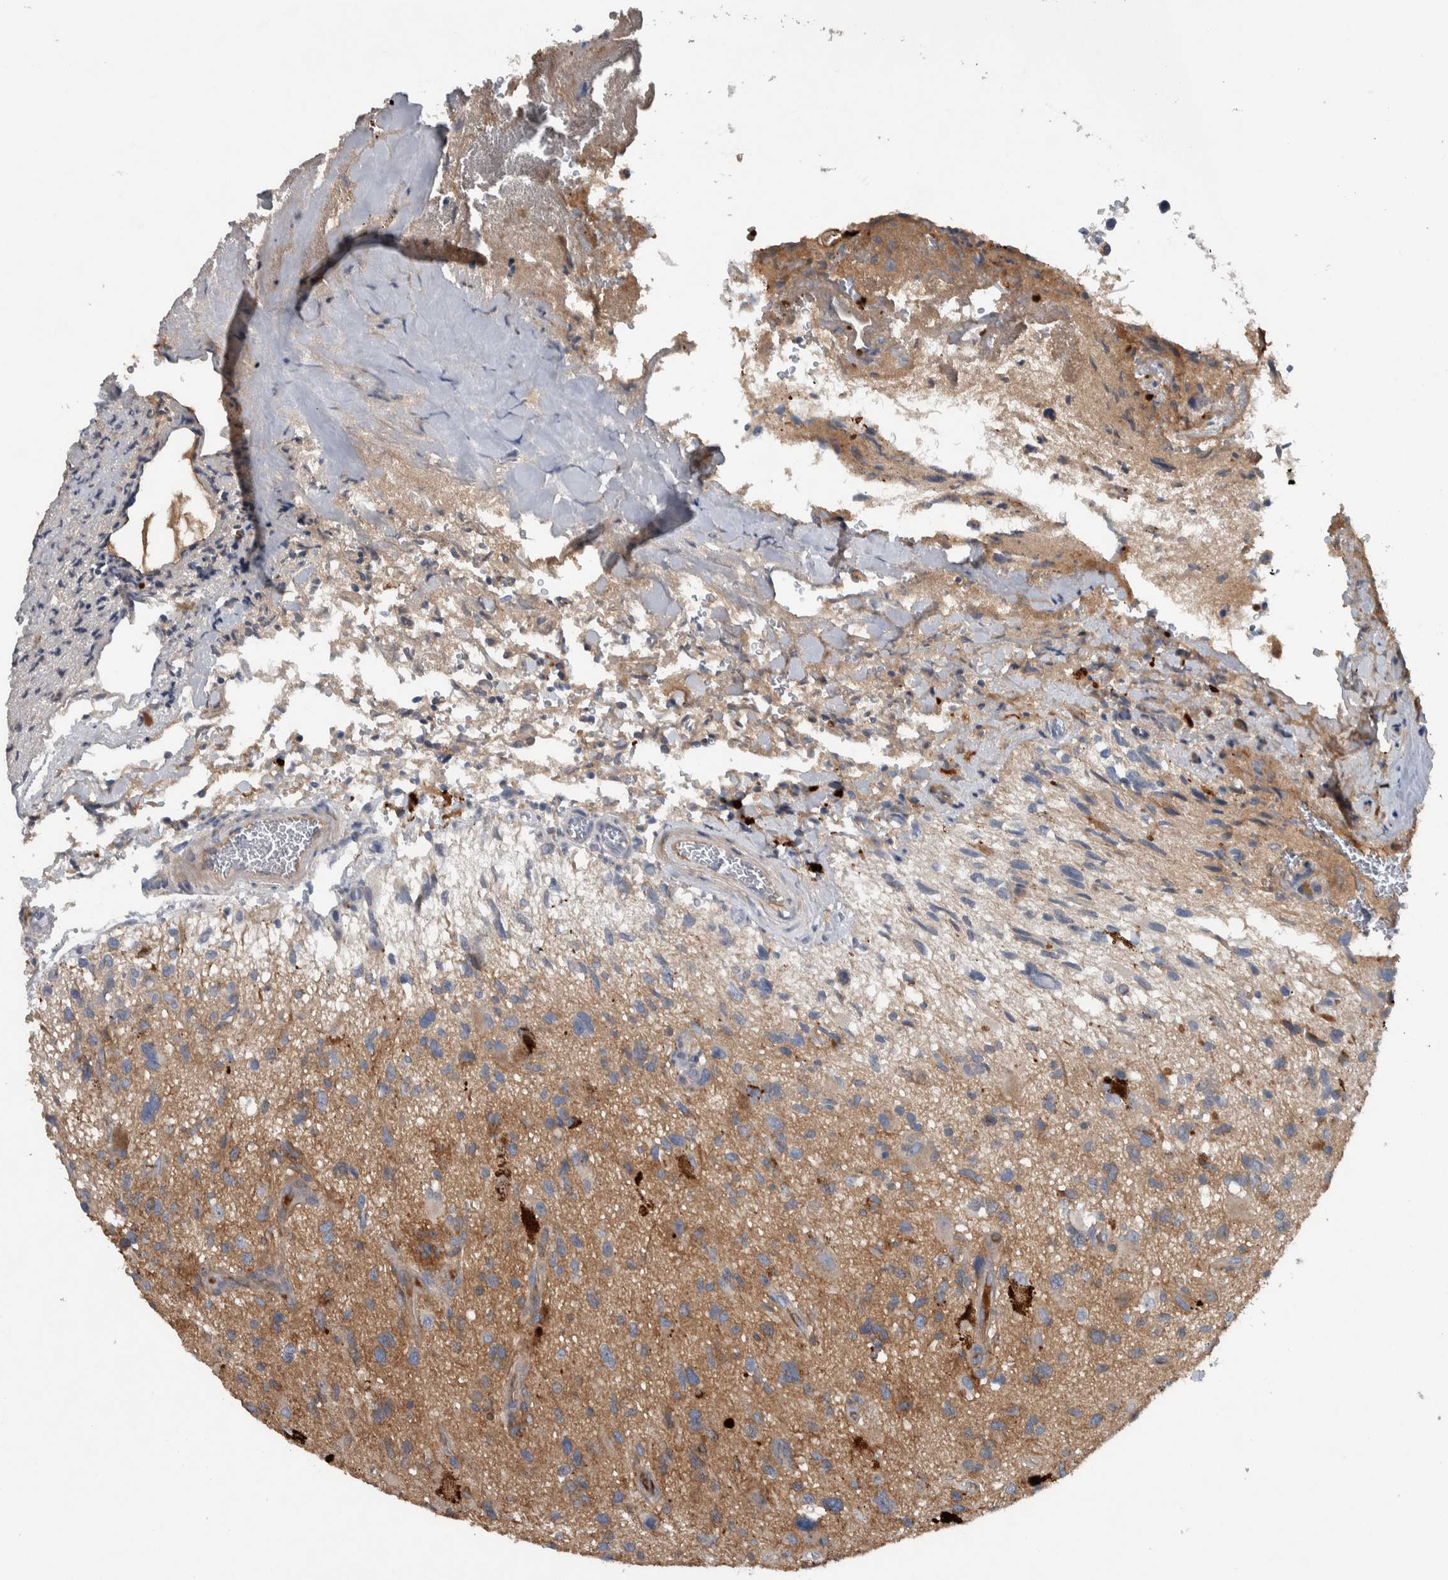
{"staining": {"intensity": "weak", "quantity": ">75%", "location": "cytoplasmic/membranous"}, "tissue": "glioma", "cell_type": "Tumor cells", "image_type": "cancer", "snomed": [{"axis": "morphology", "description": "Glioma, malignant, High grade"}, {"axis": "topography", "description": "Brain"}], "caption": "Malignant high-grade glioma stained with a brown dye exhibits weak cytoplasmic/membranous positive positivity in about >75% of tumor cells.", "gene": "SERPINC1", "patient": {"sex": "male", "age": 33}}